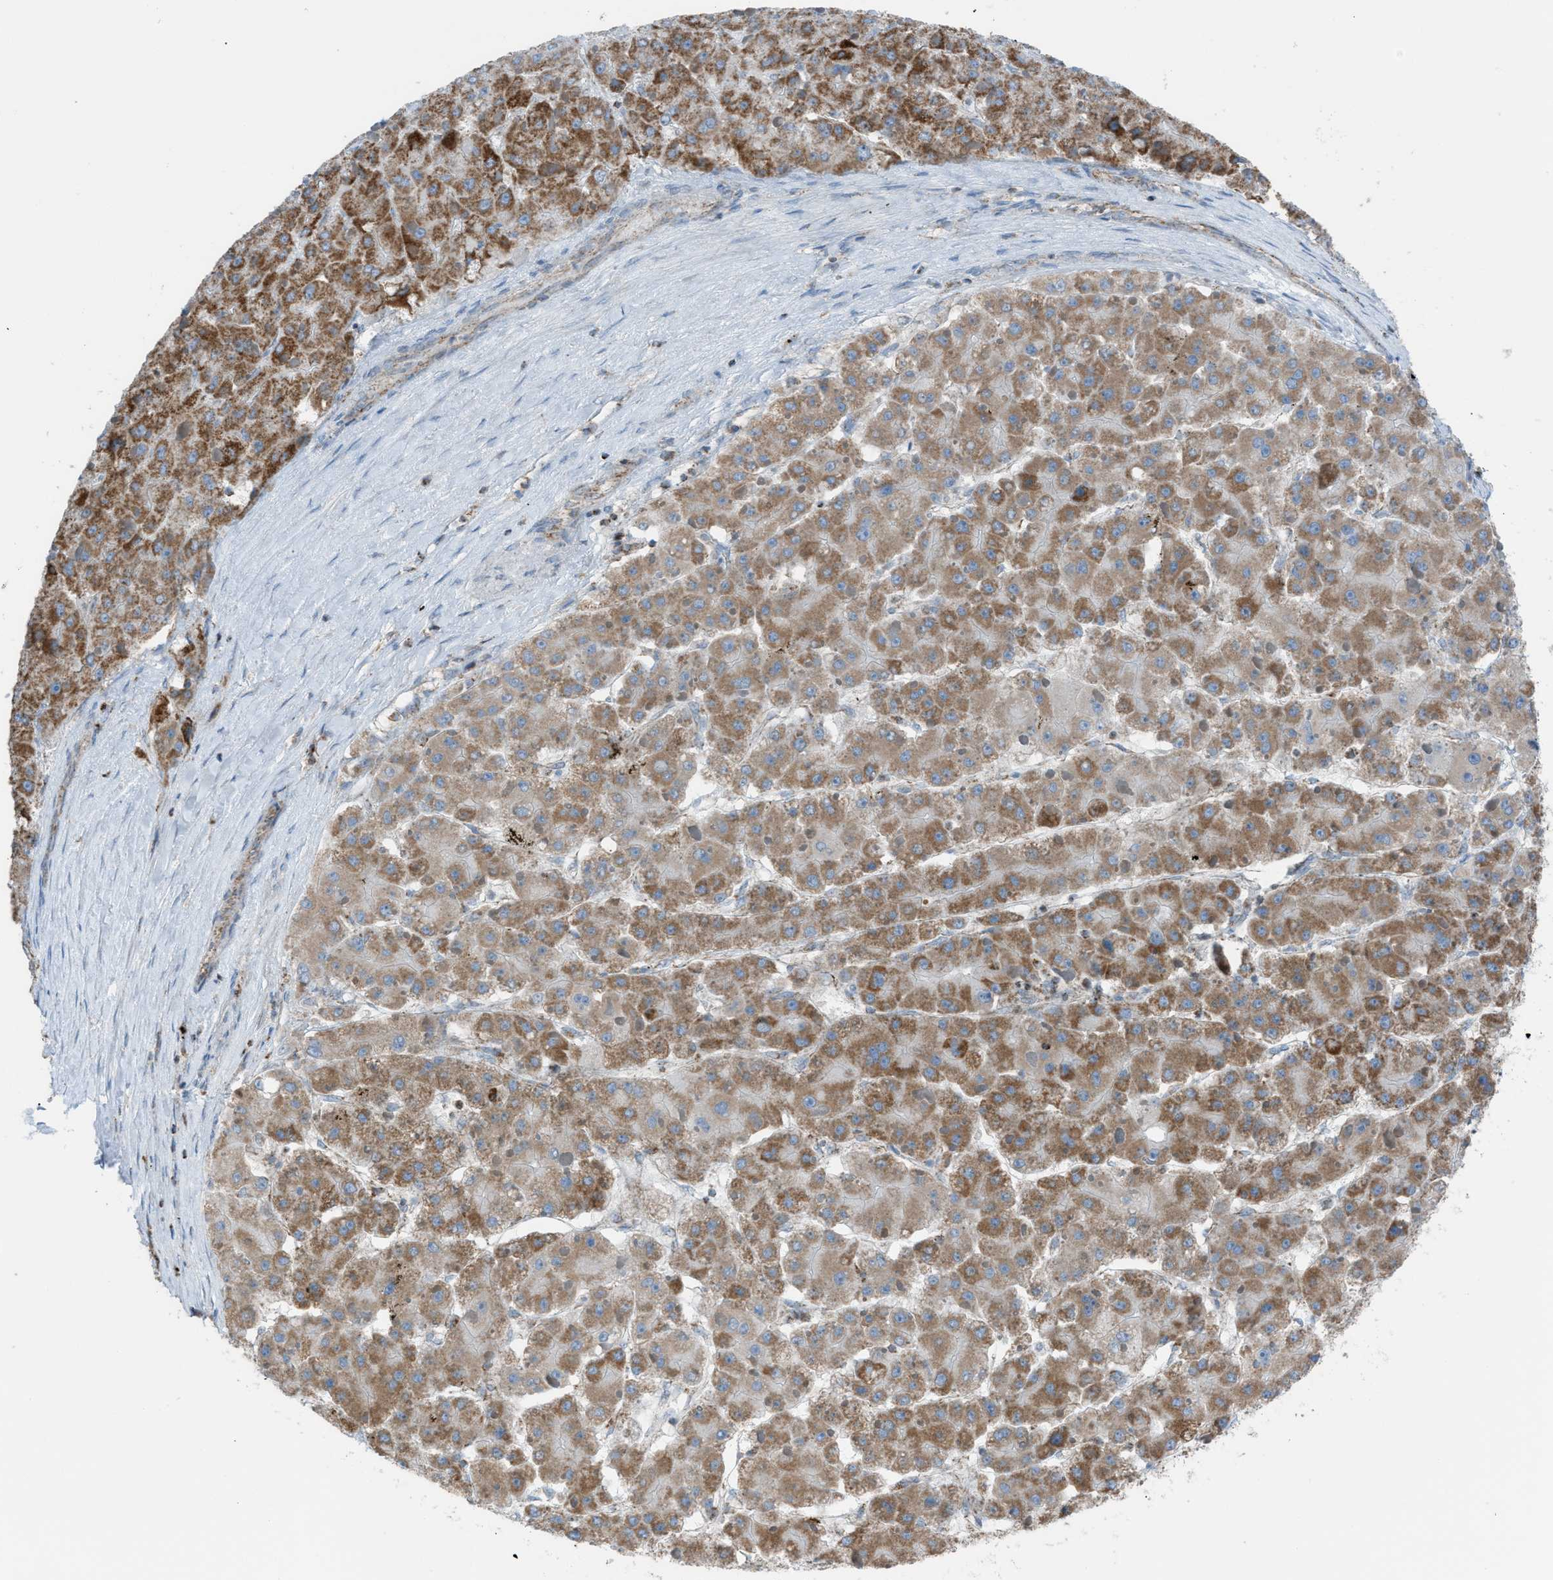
{"staining": {"intensity": "moderate", "quantity": ">75%", "location": "cytoplasmic/membranous"}, "tissue": "liver cancer", "cell_type": "Tumor cells", "image_type": "cancer", "snomed": [{"axis": "morphology", "description": "Carcinoma, Hepatocellular, NOS"}, {"axis": "topography", "description": "Liver"}], "caption": "The histopathology image exhibits immunohistochemical staining of liver cancer. There is moderate cytoplasmic/membranous staining is identified in about >75% of tumor cells.", "gene": "SRM", "patient": {"sex": "female", "age": 73}}